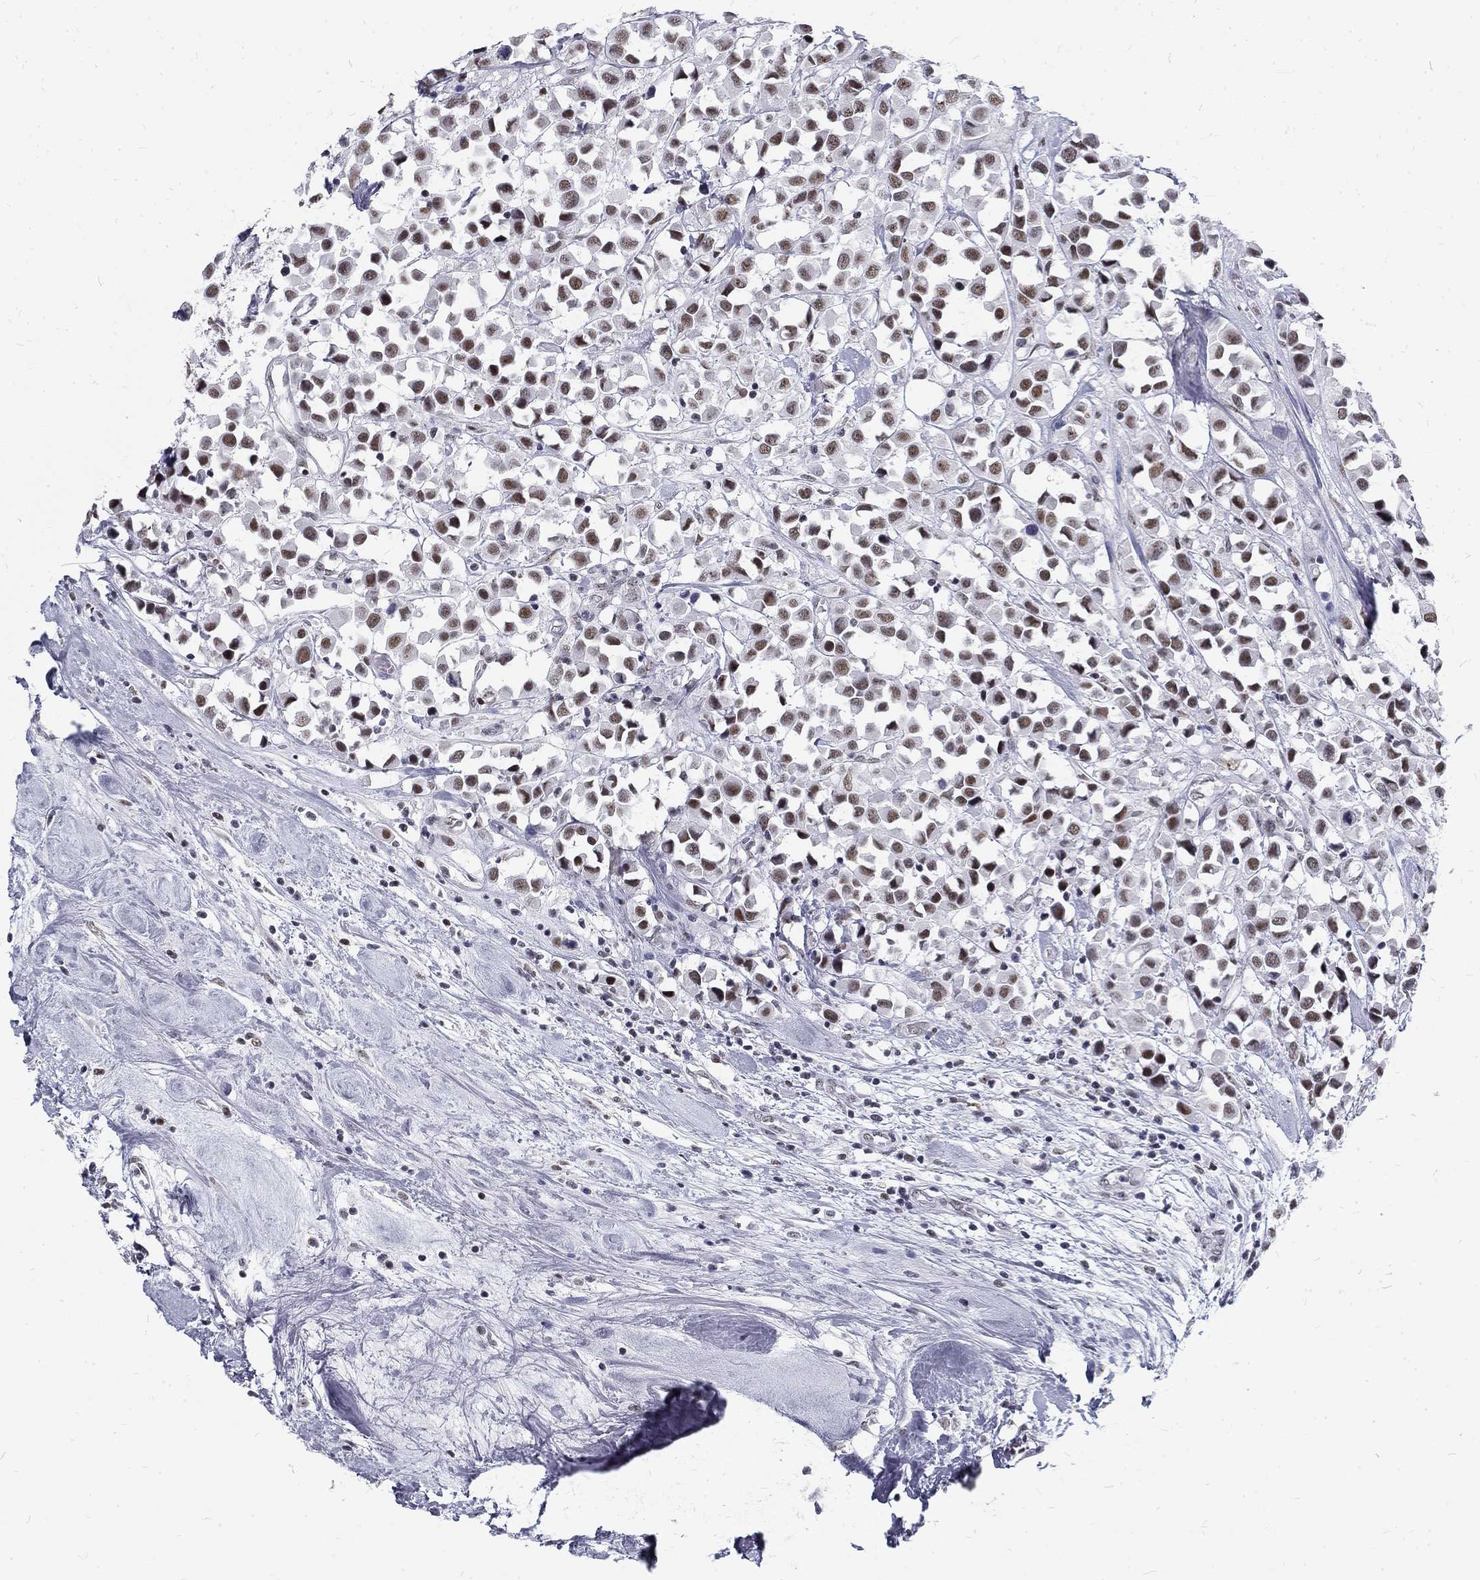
{"staining": {"intensity": "moderate", "quantity": "25%-75%", "location": "nuclear"}, "tissue": "breast cancer", "cell_type": "Tumor cells", "image_type": "cancer", "snomed": [{"axis": "morphology", "description": "Duct carcinoma"}, {"axis": "topography", "description": "Breast"}], "caption": "Invasive ductal carcinoma (breast) stained for a protein reveals moderate nuclear positivity in tumor cells.", "gene": "SNORC", "patient": {"sex": "female", "age": 61}}